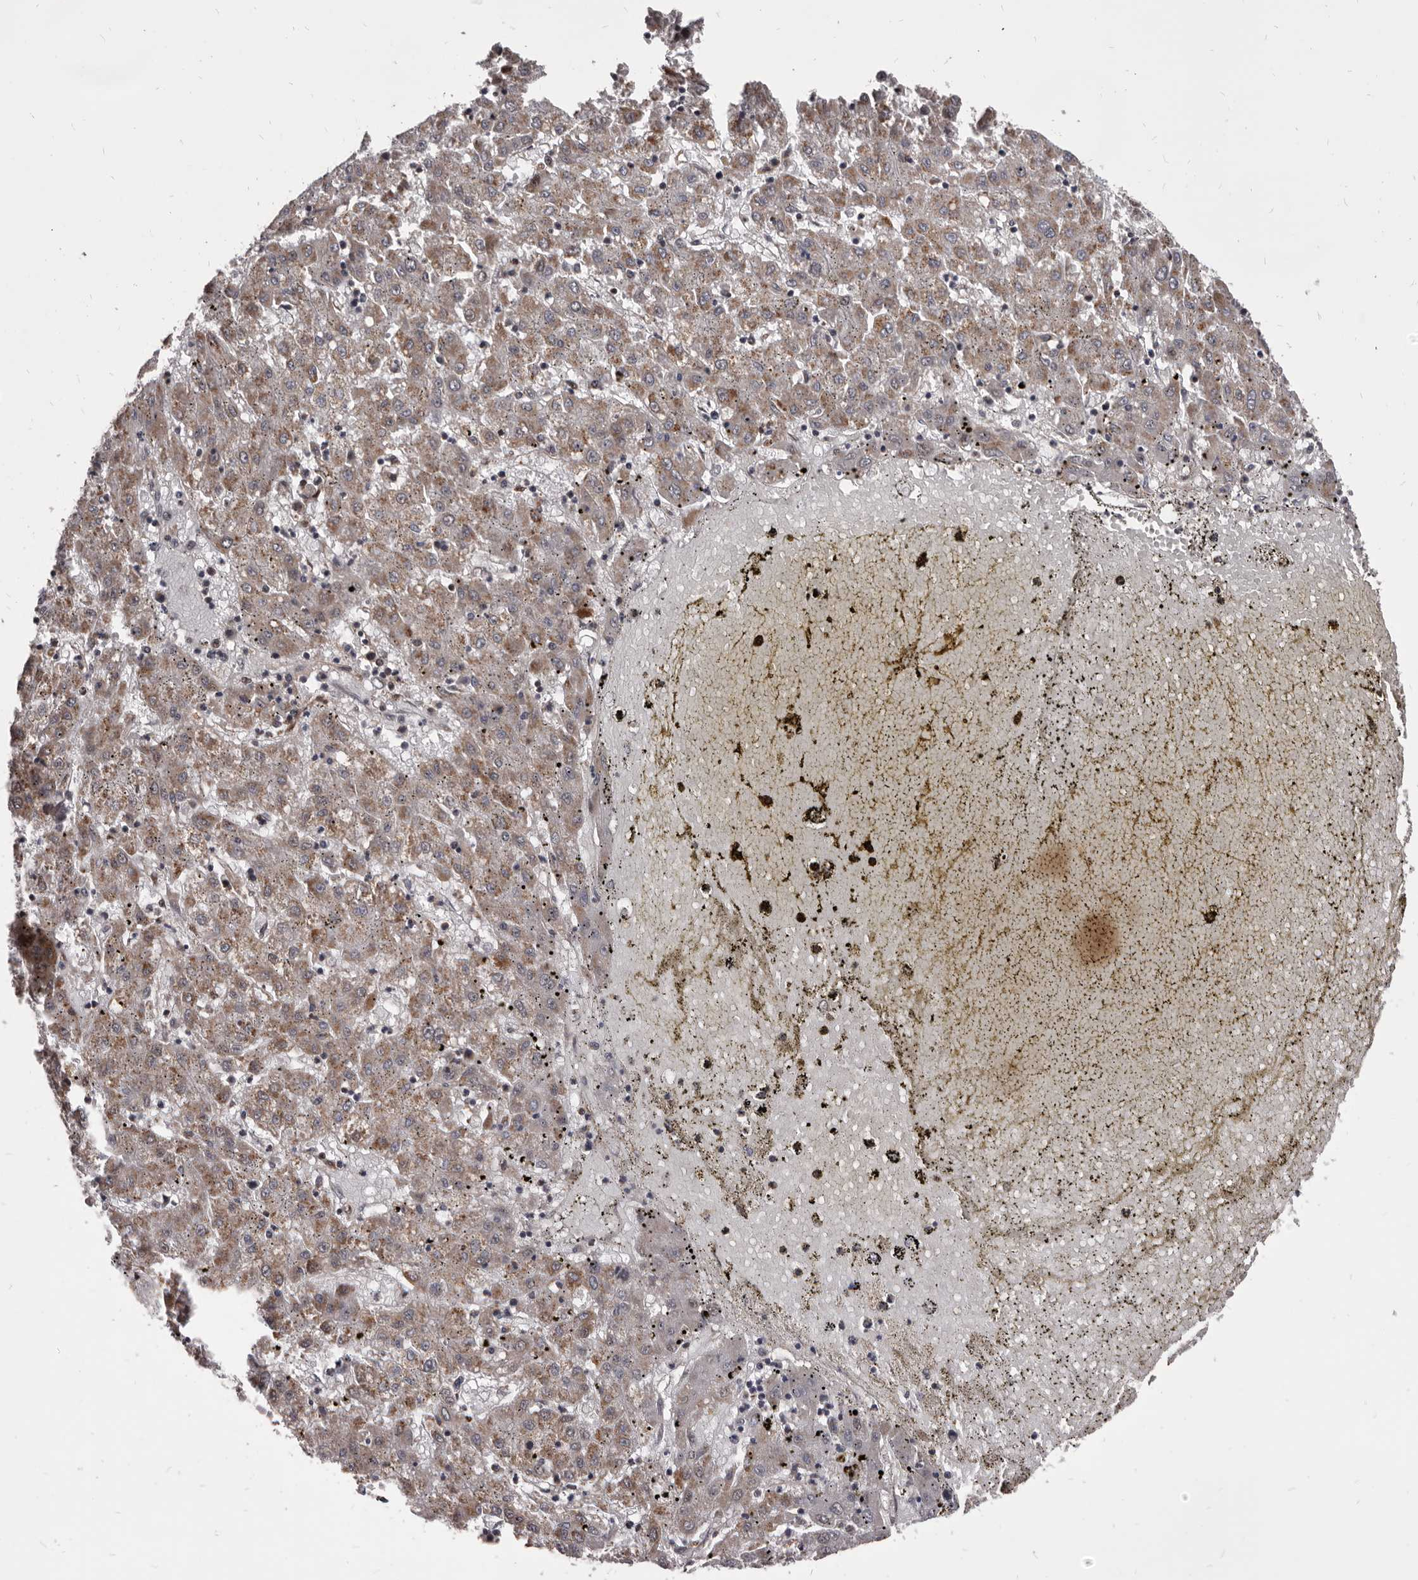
{"staining": {"intensity": "moderate", "quantity": "25%-75%", "location": "cytoplasmic/membranous"}, "tissue": "liver cancer", "cell_type": "Tumor cells", "image_type": "cancer", "snomed": [{"axis": "morphology", "description": "Carcinoma, Hepatocellular, NOS"}, {"axis": "topography", "description": "Liver"}], "caption": "A medium amount of moderate cytoplasmic/membranous staining is present in approximately 25%-75% of tumor cells in liver hepatocellular carcinoma tissue.", "gene": "MAP3K14", "patient": {"sex": "male", "age": 72}}